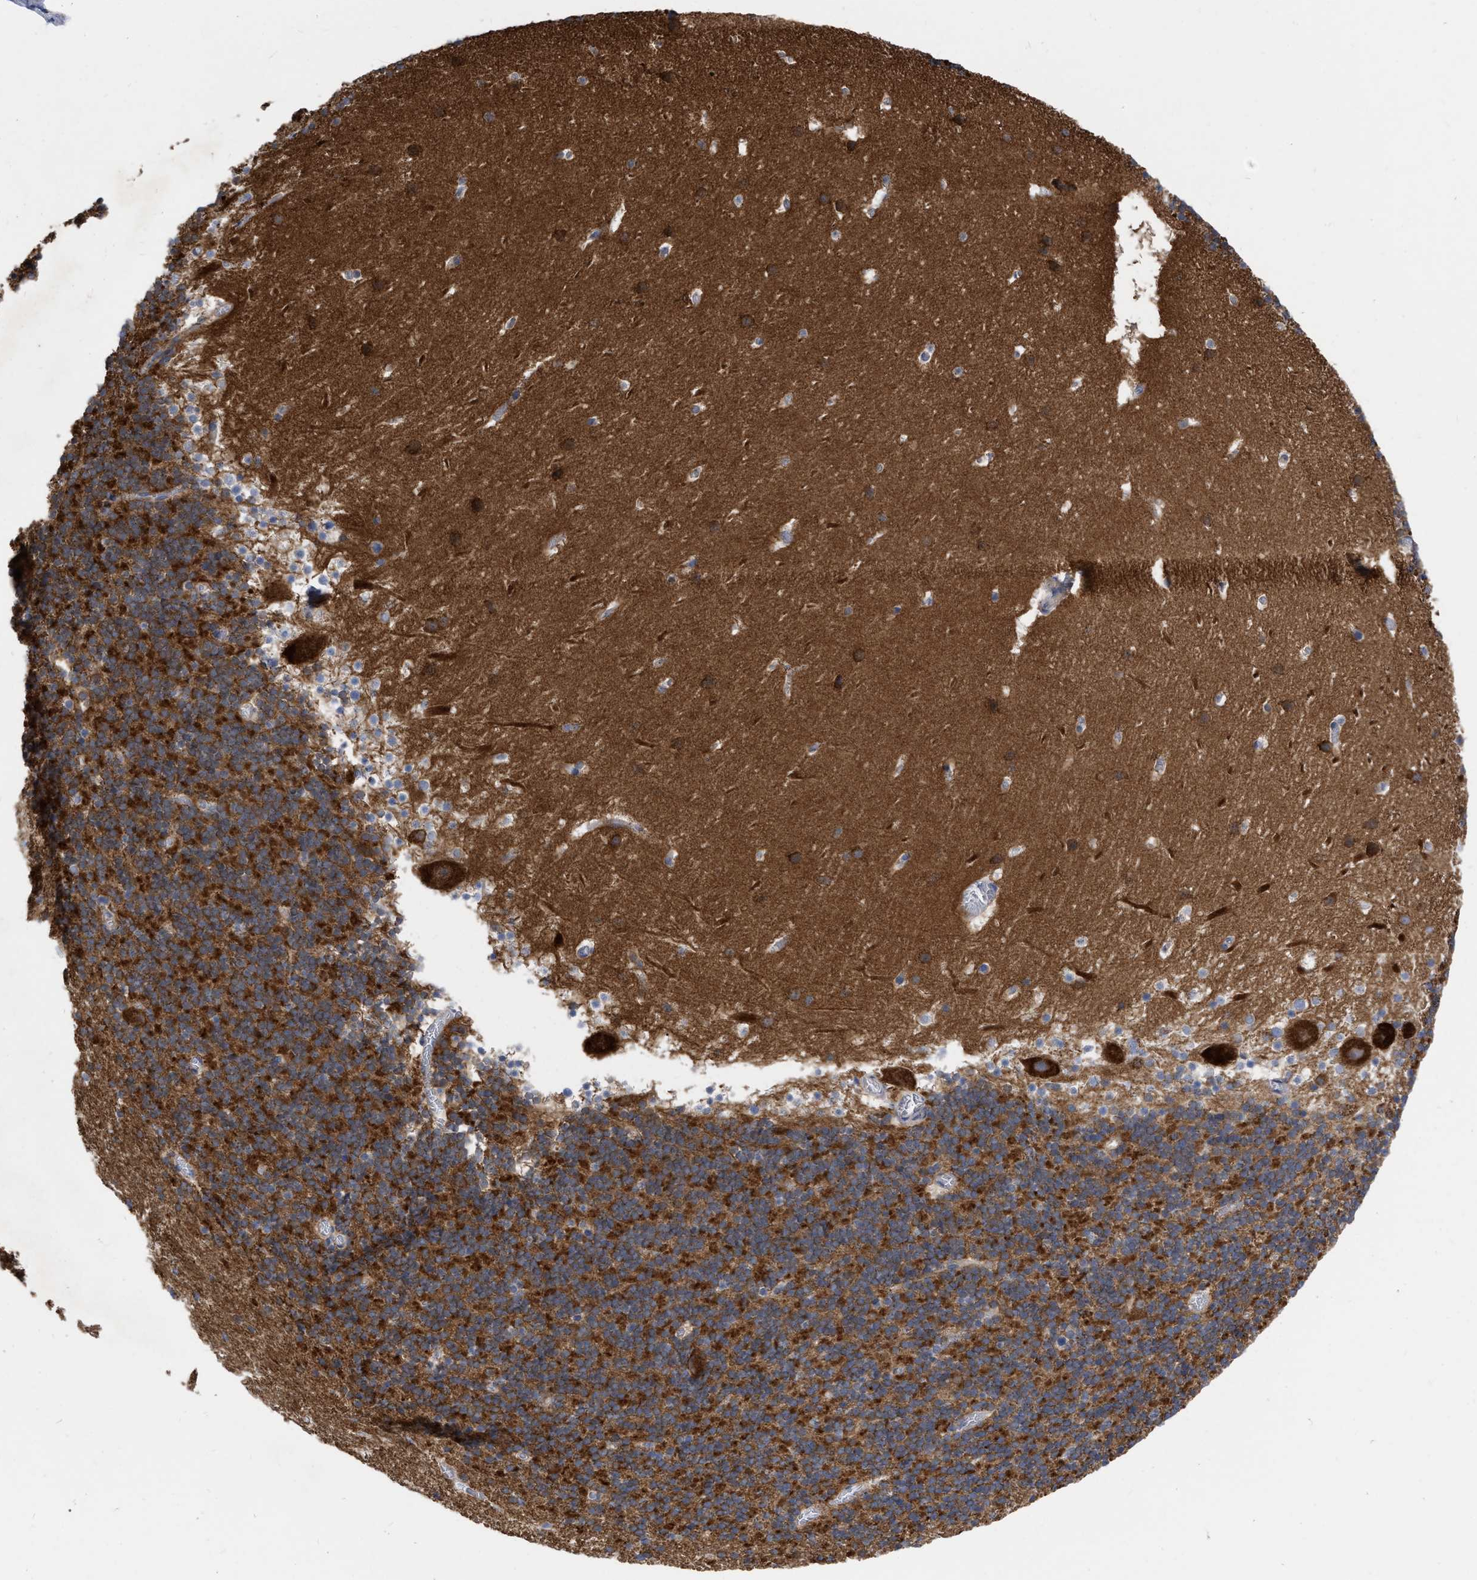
{"staining": {"intensity": "strong", "quantity": ">75%", "location": "cytoplasmic/membranous"}, "tissue": "cerebellum", "cell_type": "Cells in granular layer", "image_type": "normal", "snomed": [{"axis": "morphology", "description": "Normal tissue, NOS"}, {"axis": "topography", "description": "Cerebellum"}], "caption": "Cells in granular layer reveal strong cytoplasmic/membranous positivity in about >75% of cells in unremarkable cerebellum.", "gene": "CDKN2C", "patient": {"sex": "male", "age": 45}}